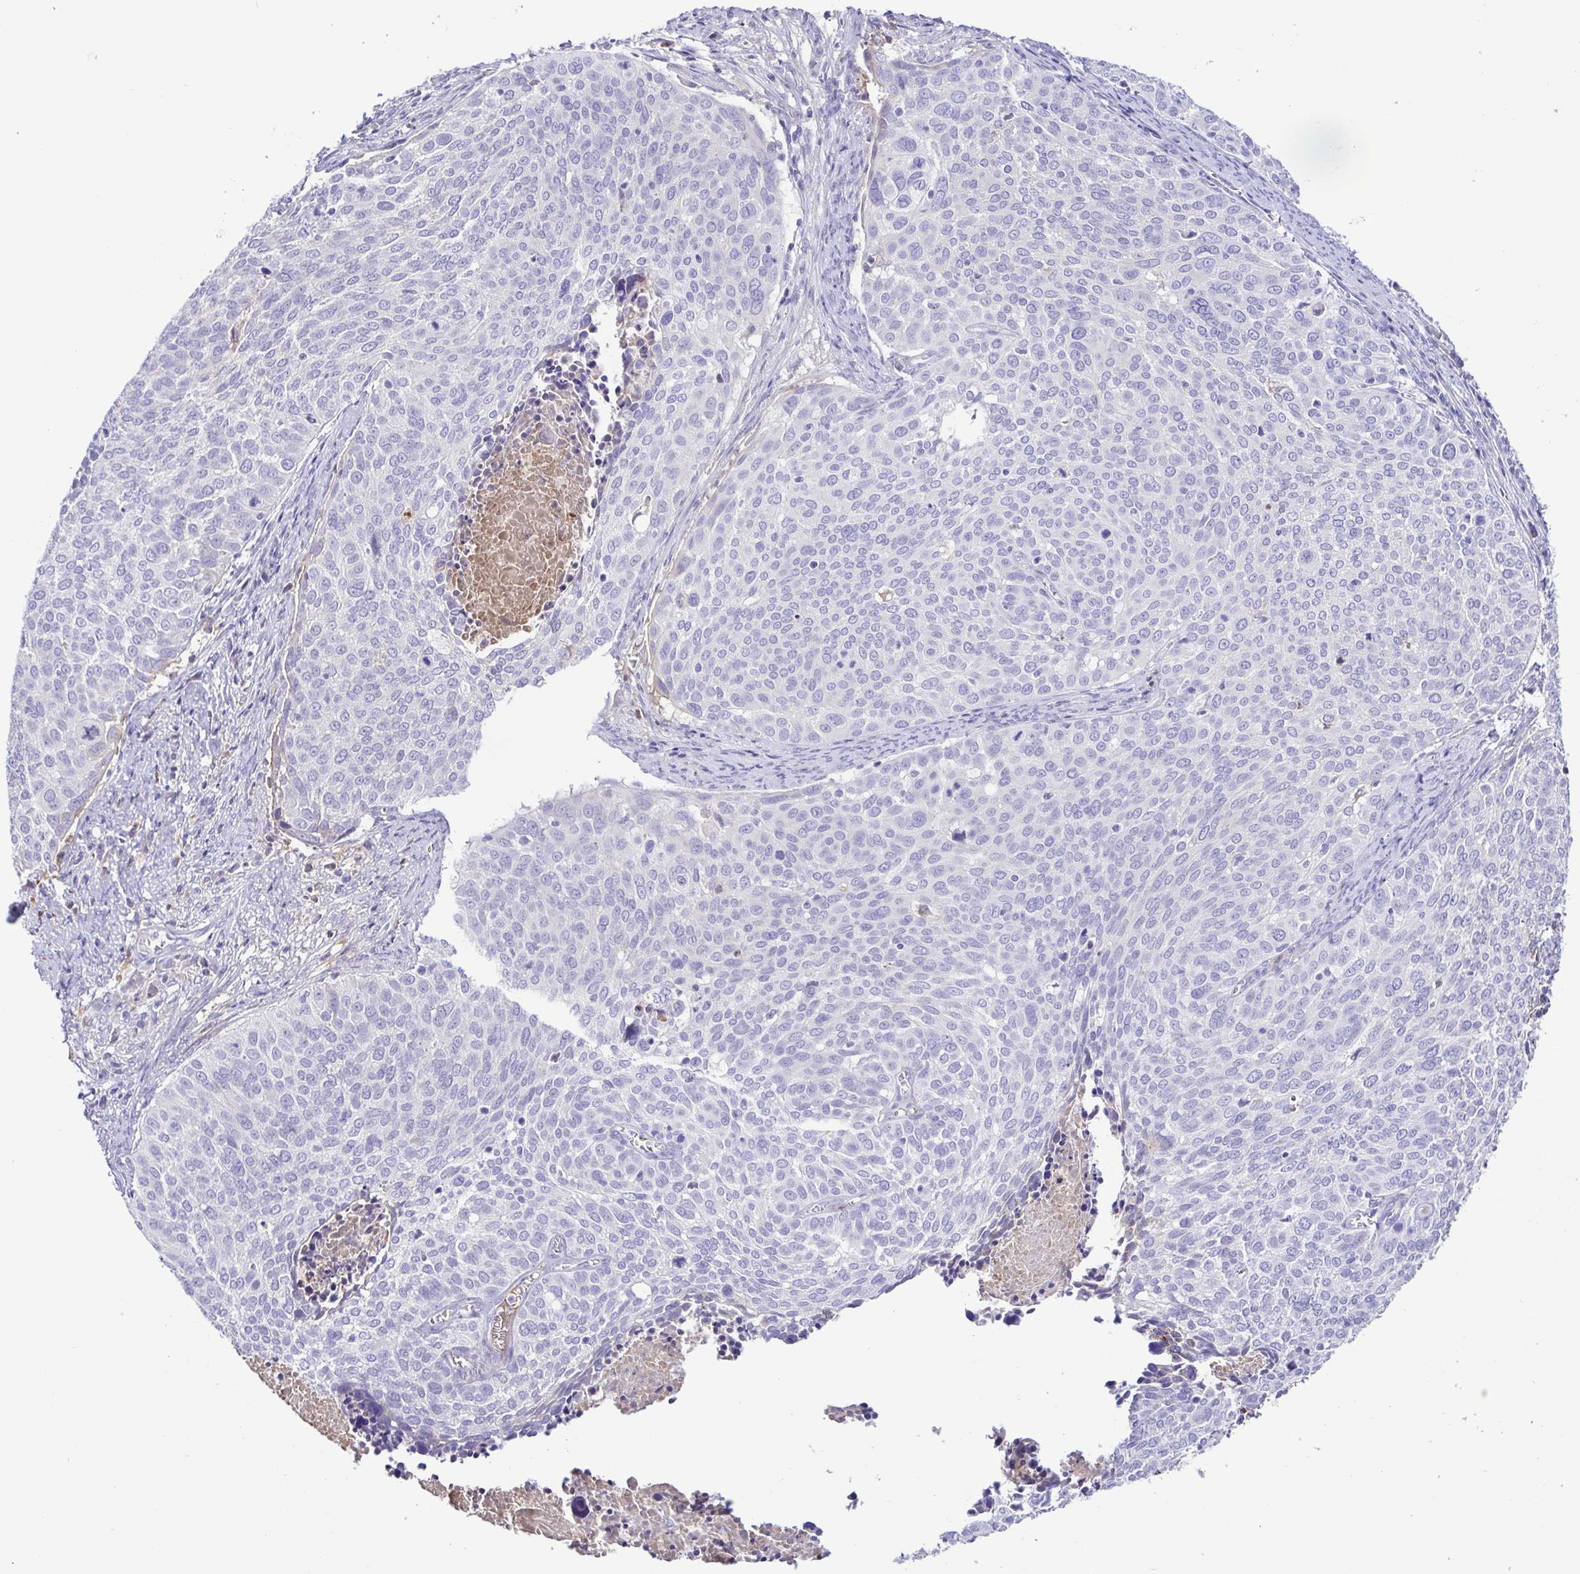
{"staining": {"intensity": "negative", "quantity": "none", "location": "none"}, "tissue": "cervical cancer", "cell_type": "Tumor cells", "image_type": "cancer", "snomed": [{"axis": "morphology", "description": "Squamous cell carcinoma, NOS"}, {"axis": "topography", "description": "Cervix"}], "caption": "This is an IHC micrograph of squamous cell carcinoma (cervical). There is no positivity in tumor cells.", "gene": "IGFL1", "patient": {"sex": "female", "age": 39}}